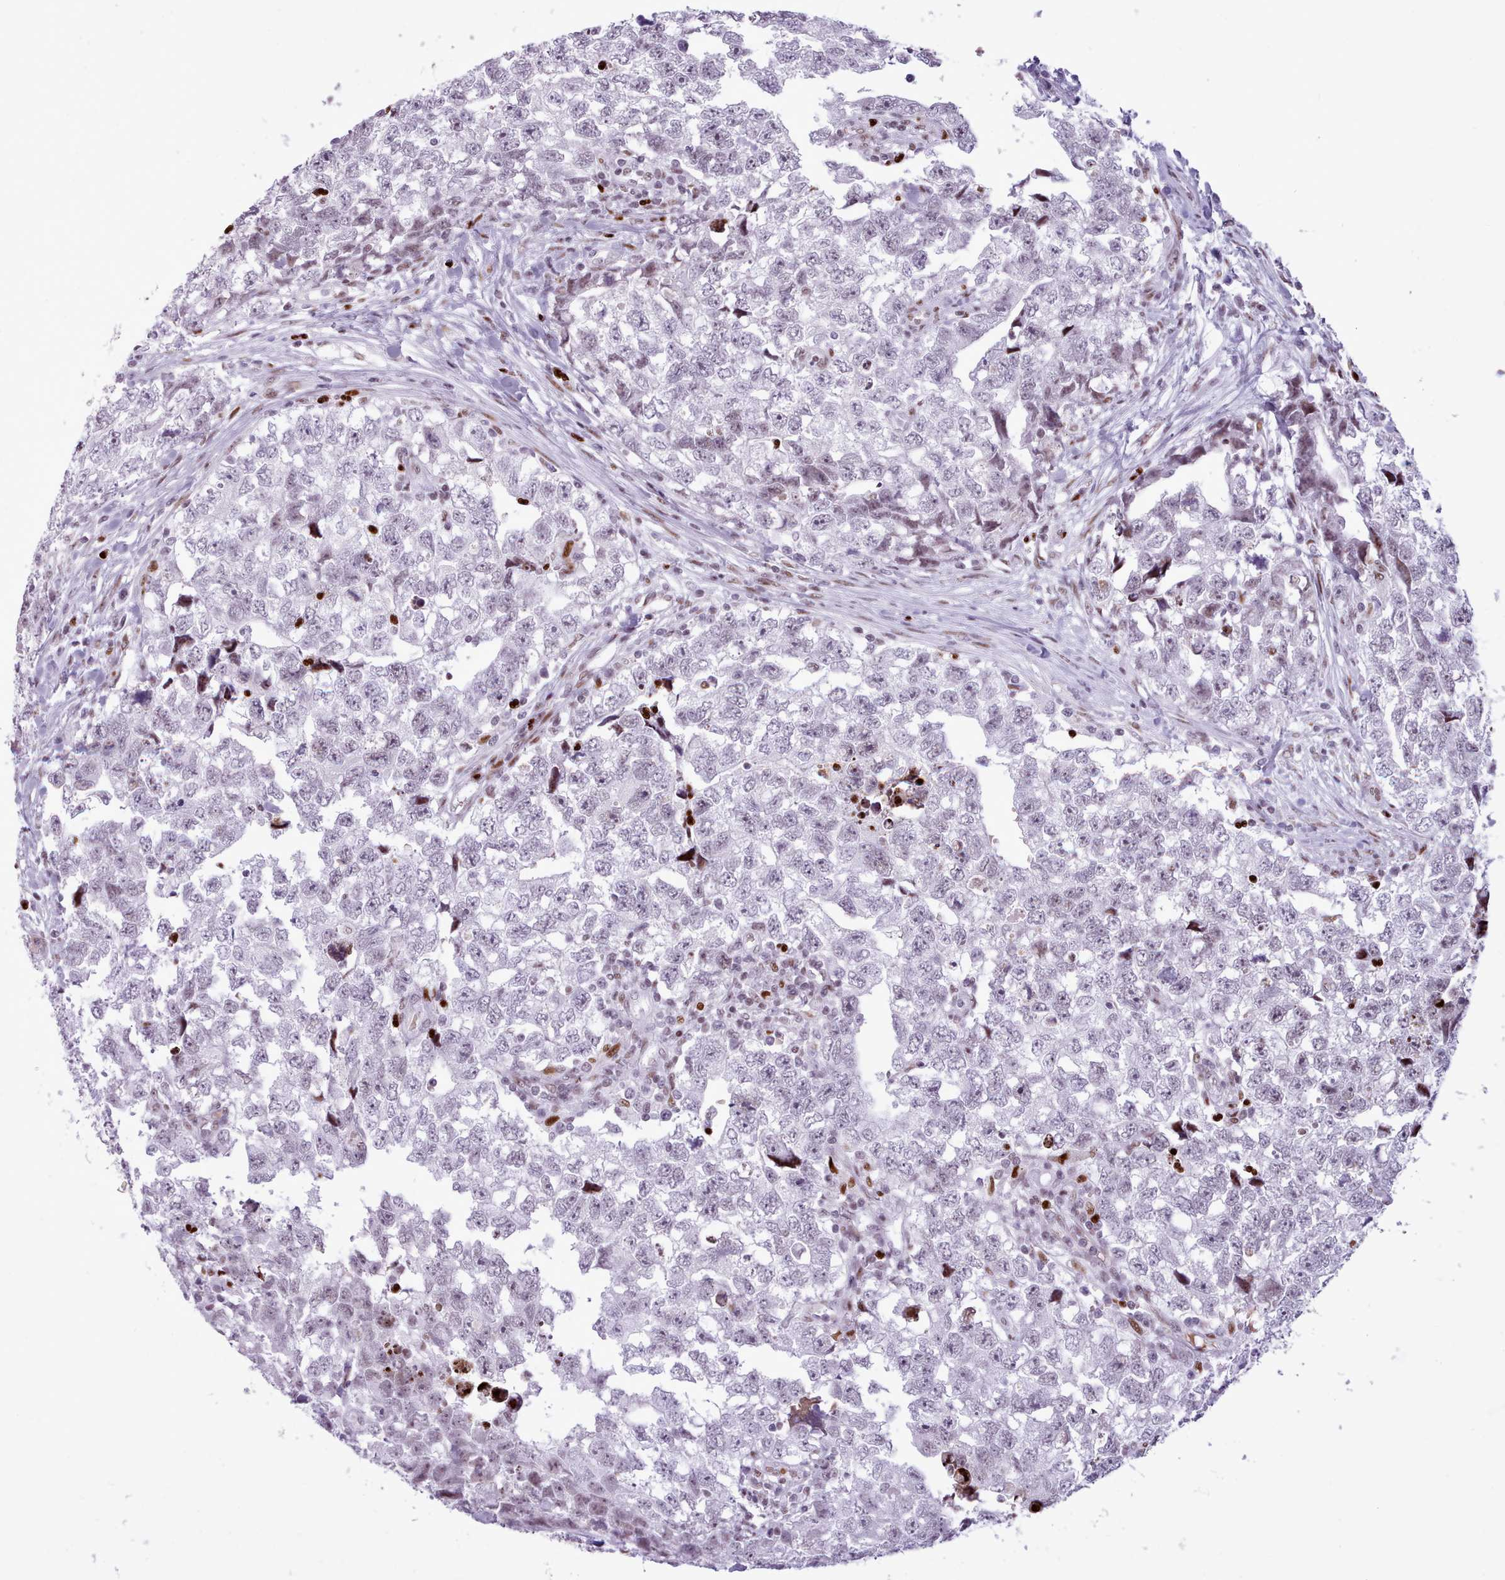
{"staining": {"intensity": "negative", "quantity": "none", "location": "none"}, "tissue": "testis cancer", "cell_type": "Tumor cells", "image_type": "cancer", "snomed": [{"axis": "morphology", "description": "Carcinoma, Embryonal, NOS"}, {"axis": "topography", "description": "Testis"}], "caption": "An image of testis cancer (embryonal carcinoma) stained for a protein displays no brown staining in tumor cells.", "gene": "SRSF4", "patient": {"sex": "male", "age": 22}}